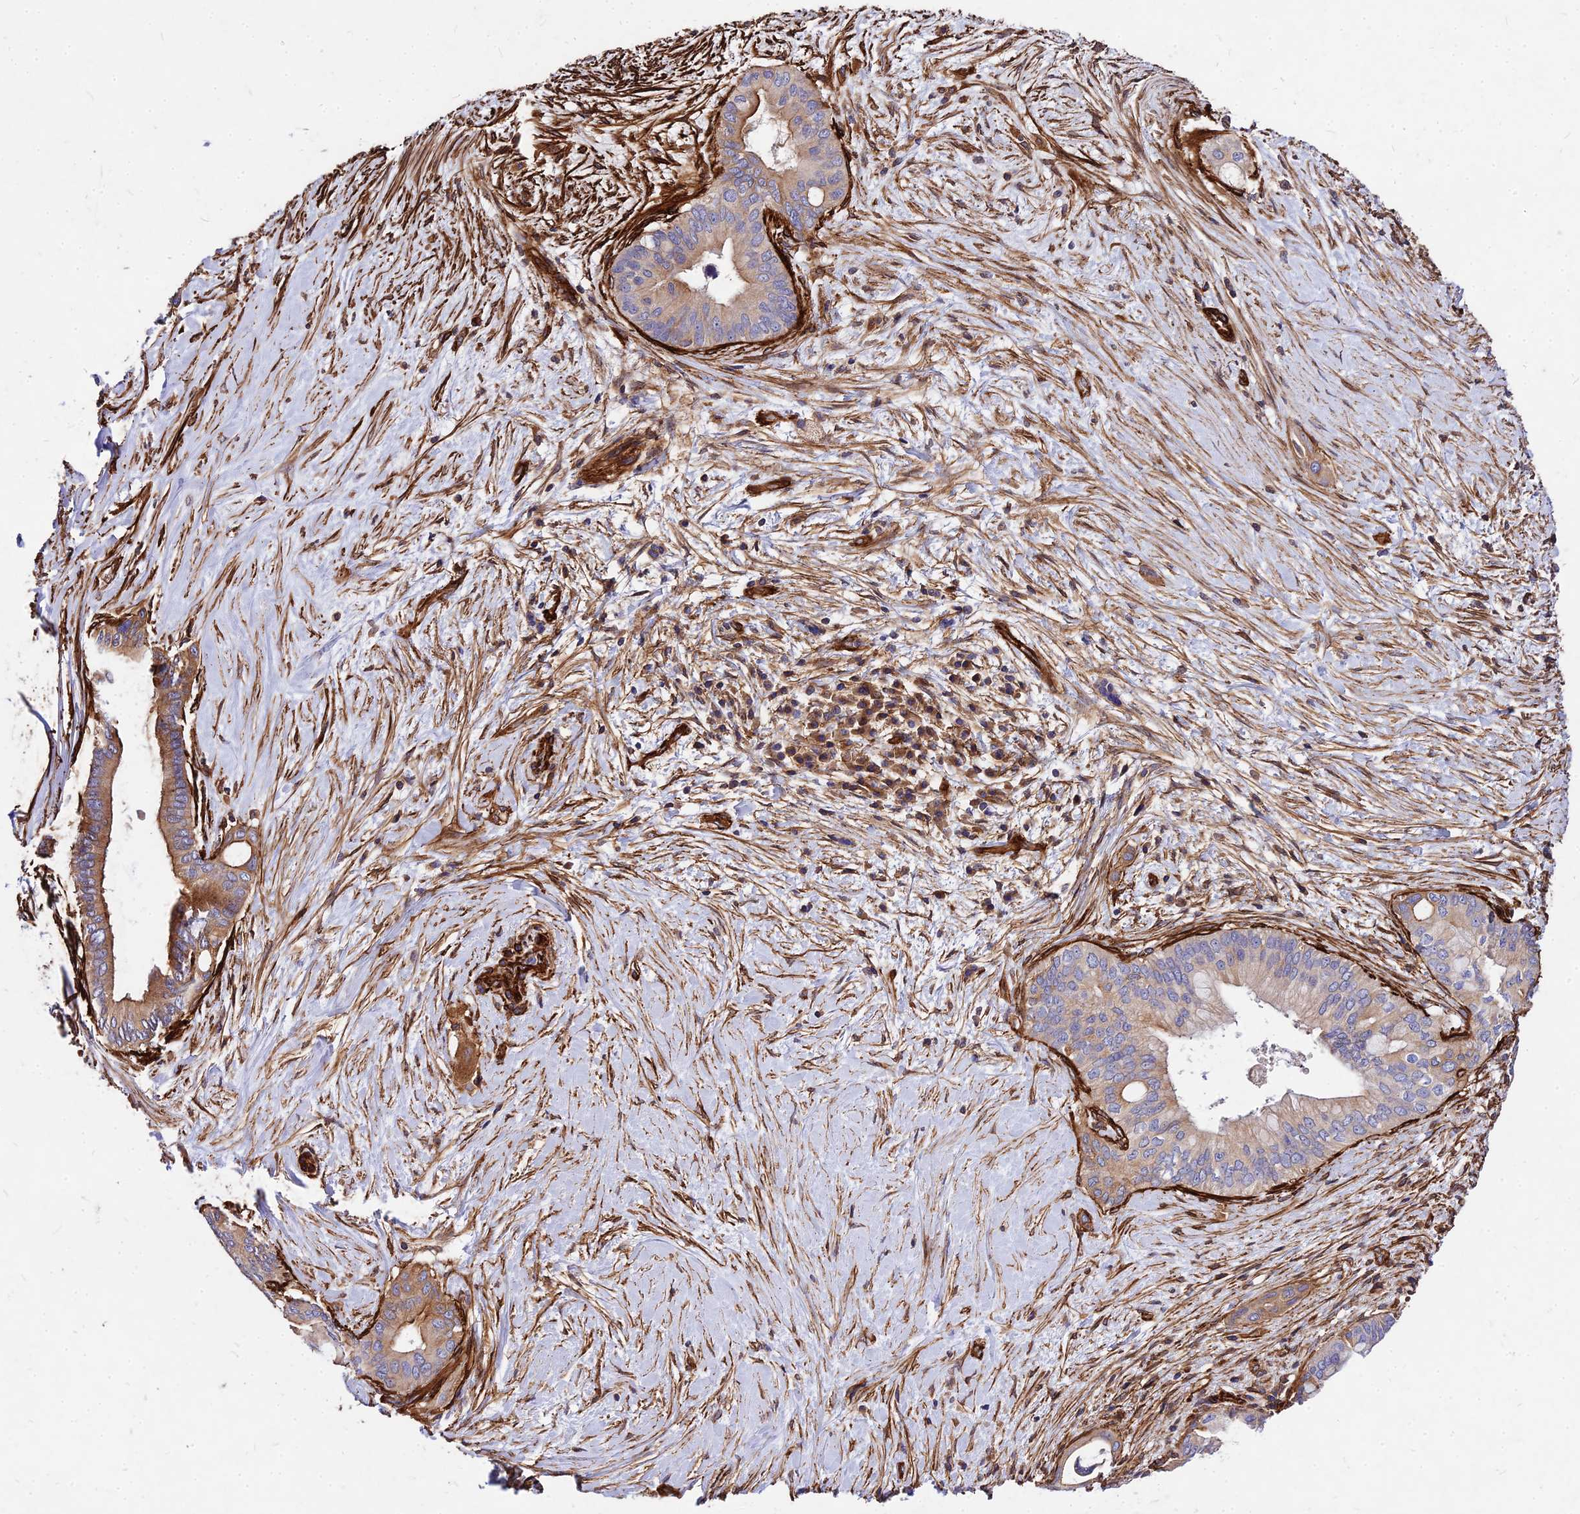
{"staining": {"intensity": "moderate", "quantity": "25%-75%", "location": "cytoplasmic/membranous"}, "tissue": "pancreatic cancer", "cell_type": "Tumor cells", "image_type": "cancer", "snomed": [{"axis": "morphology", "description": "Adenocarcinoma, NOS"}, {"axis": "topography", "description": "Pancreas"}], "caption": "Adenocarcinoma (pancreatic) stained for a protein (brown) exhibits moderate cytoplasmic/membranous positive staining in about 25%-75% of tumor cells.", "gene": "EFCC1", "patient": {"sex": "male", "age": 46}}